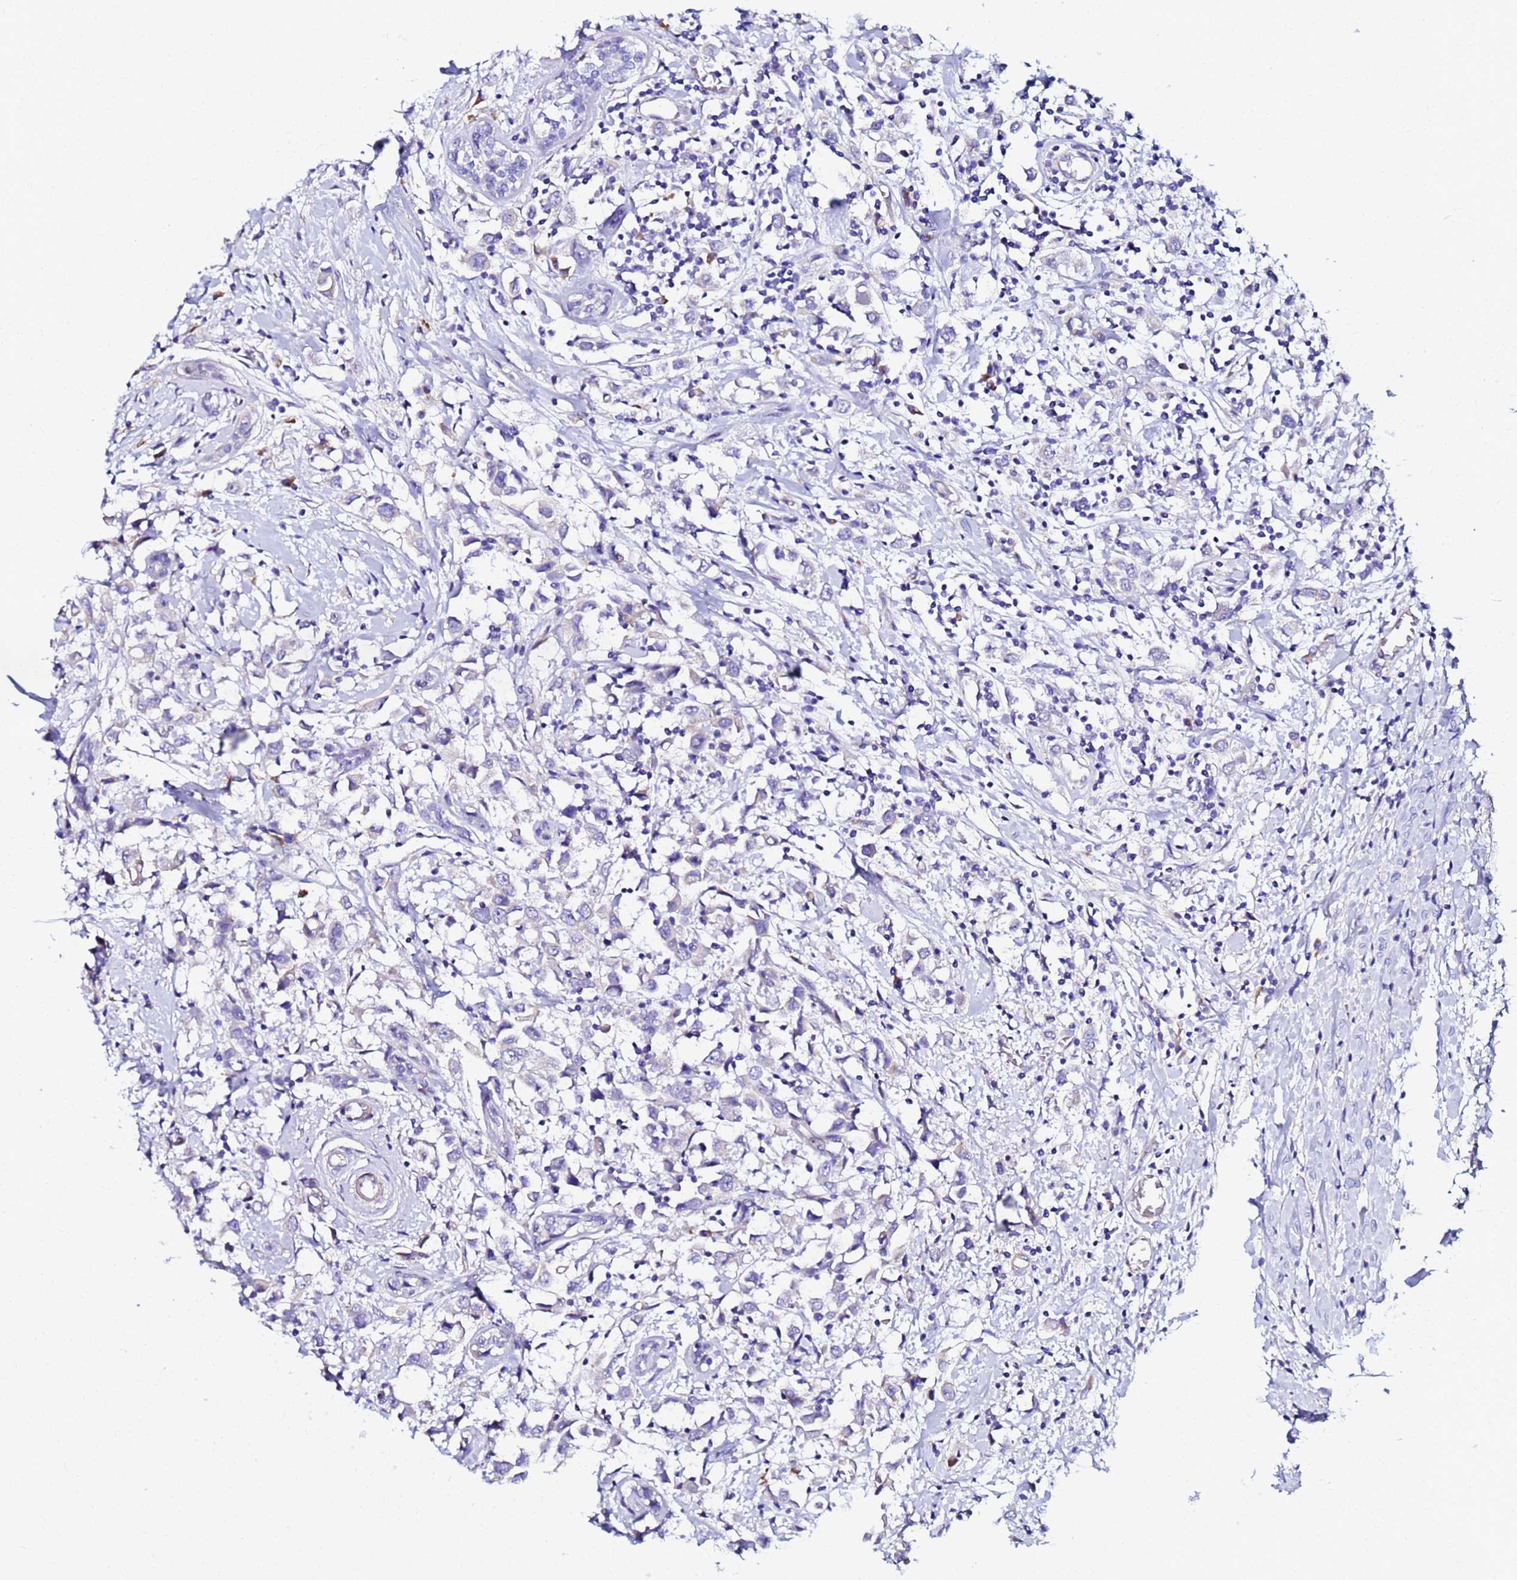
{"staining": {"intensity": "negative", "quantity": "none", "location": "none"}, "tissue": "breast cancer", "cell_type": "Tumor cells", "image_type": "cancer", "snomed": [{"axis": "morphology", "description": "Duct carcinoma"}, {"axis": "topography", "description": "Breast"}], "caption": "The immunohistochemistry (IHC) photomicrograph has no significant expression in tumor cells of breast cancer tissue.", "gene": "JRKL", "patient": {"sex": "female", "age": 61}}